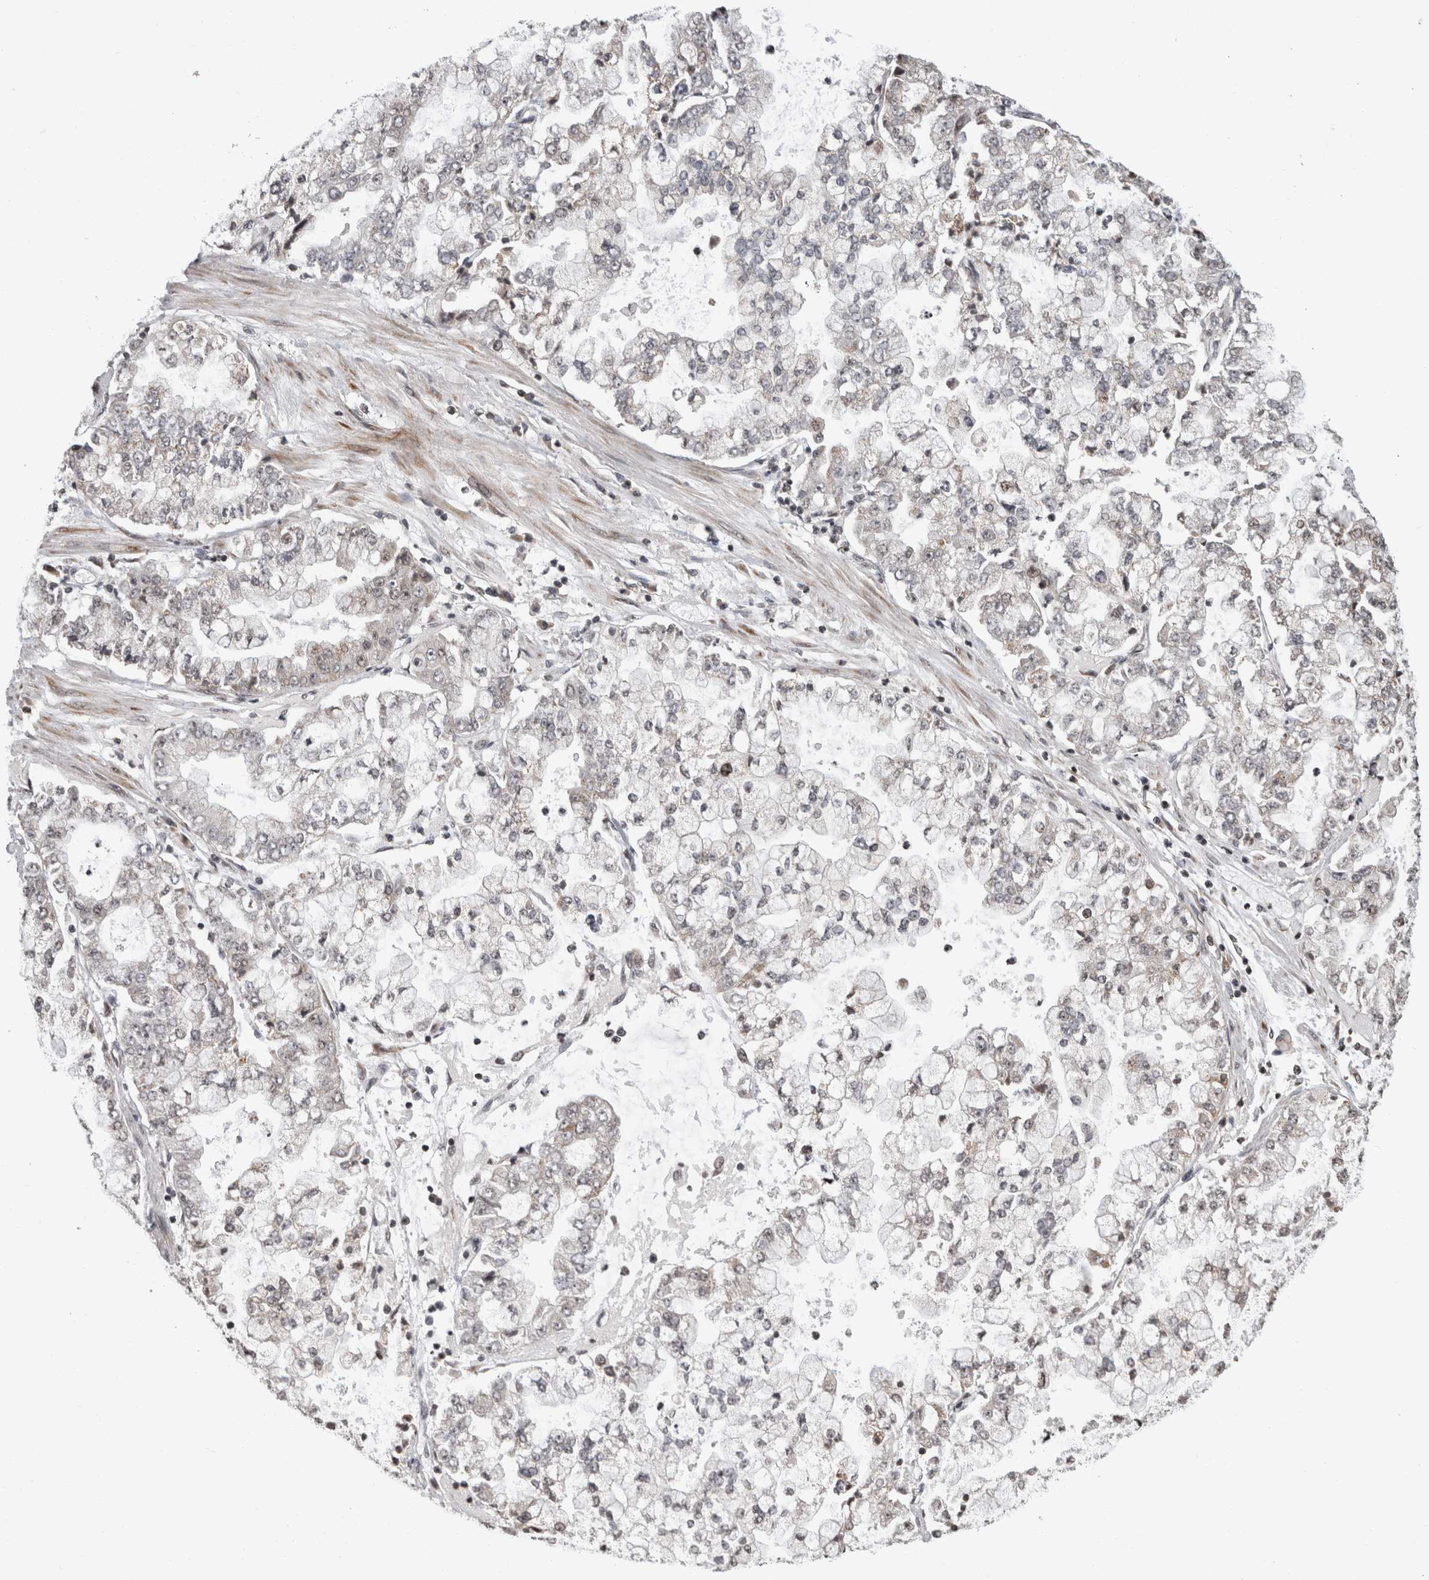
{"staining": {"intensity": "negative", "quantity": "none", "location": "none"}, "tissue": "stomach cancer", "cell_type": "Tumor cells", "image_type": "cancer", "snomed": [{"axis": "morphology", "description": "Adenocarcinoma, NOS"}, {"axis": "topography", "description": "Stomach"}], "caption": "A micrograph of adenocarcinoma (stomach) stained for a protein demonstrates no brown staining in tumor cells. (DAB (3,3'-diaminobenzidine) immunohistochemistry (IHC) with hematoxylin counter stain).", "gene": "ZBTB11", "patient": {"sex": "male", "age": 76}}